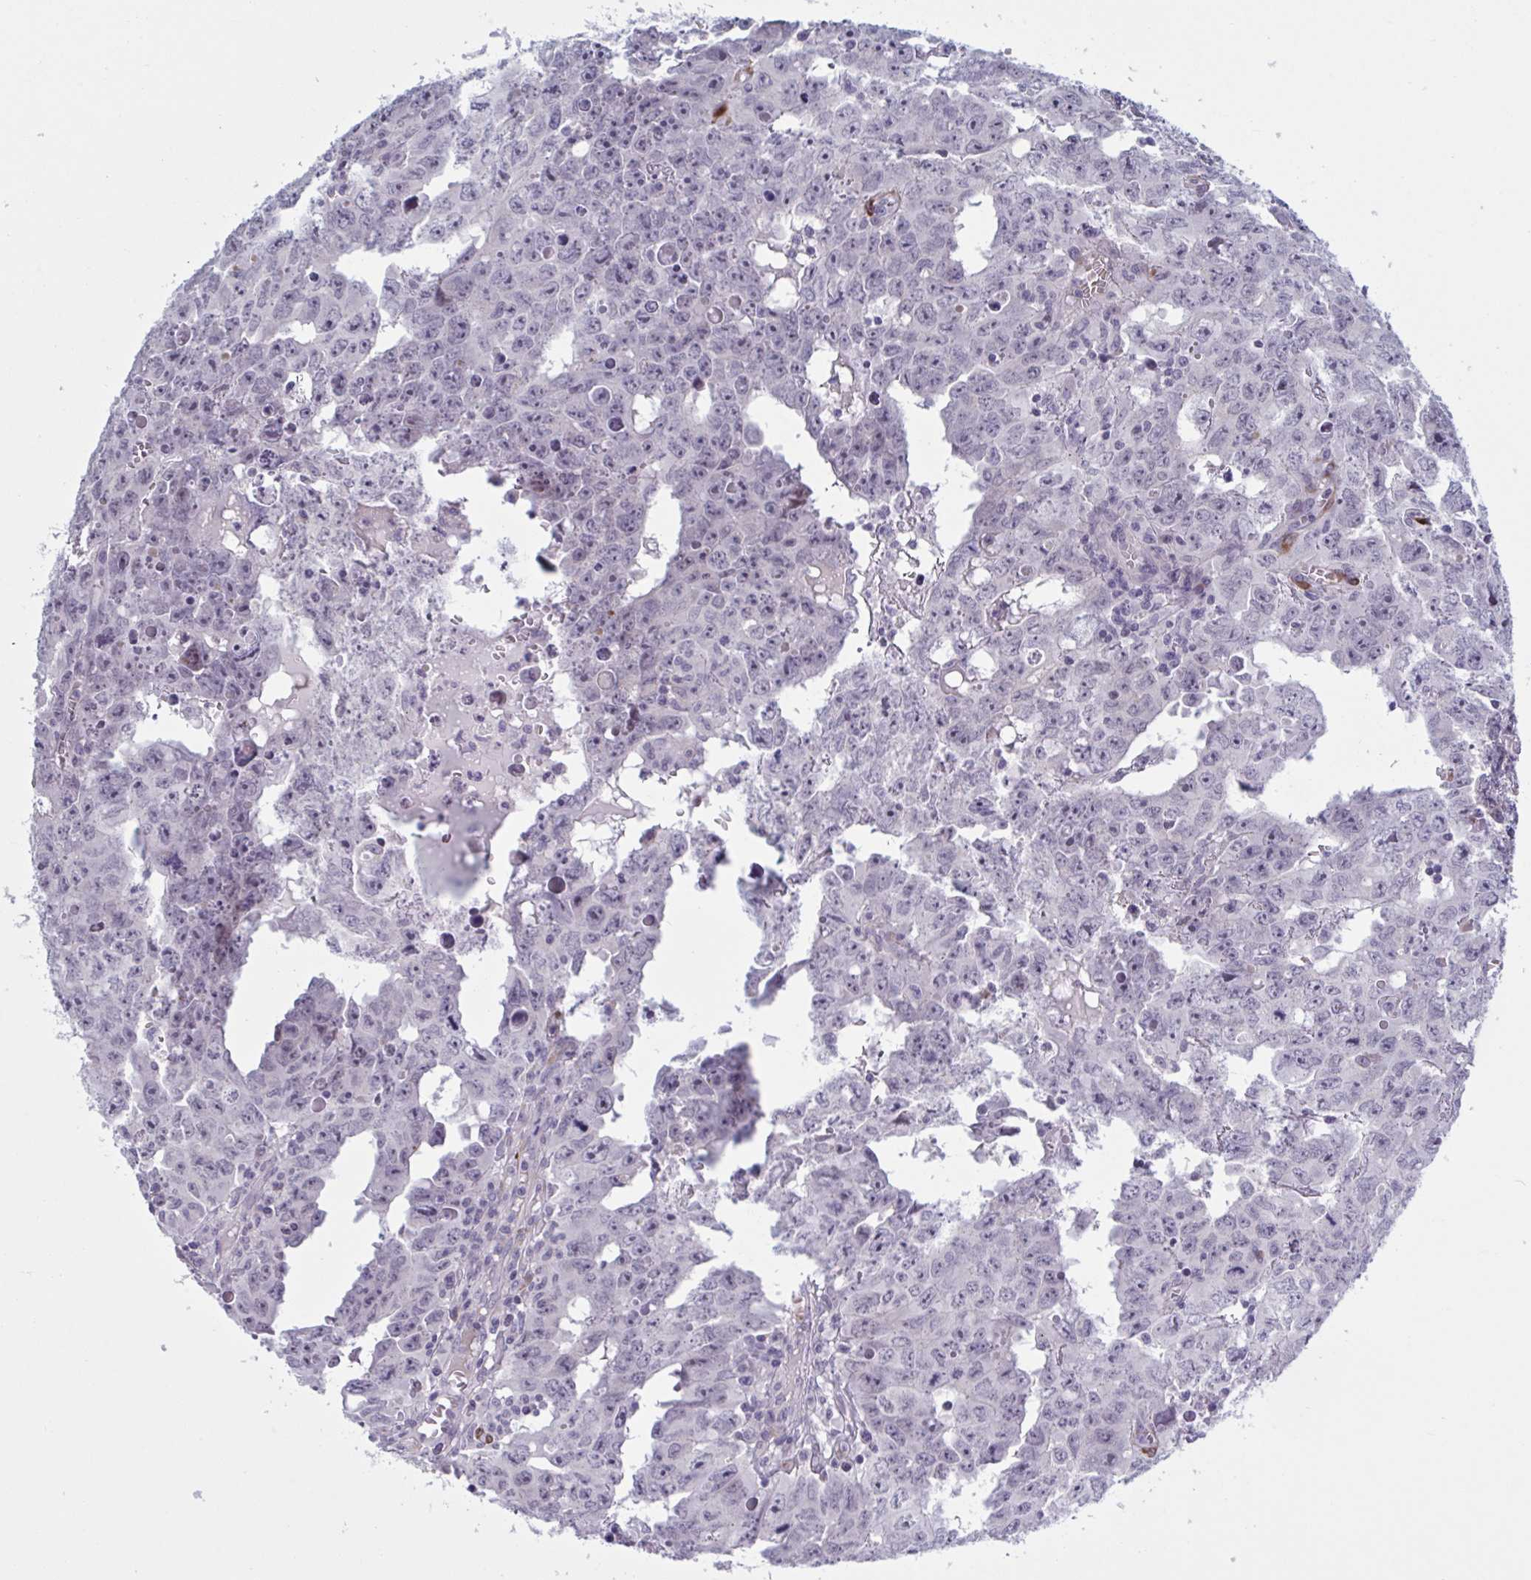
{"staining": {"intensity": "negative", "quantity": "none", "location": "none"}, "tissue": "testis cancer", "cell_type": "Tumor cells", "image_type": "cancer", "snomed": [{"axis": "morphology", "description": "Carcinoma, Embryonal, NOS"}, {"axis": "topography", "description": "Testis"}], "caption": "There is no significant expression in tumor cells of embryonal carcinoma (testis). Nuclei are stained in blue.", "gene": "HSD11B2", "patient": {"sex": "male", "age": 22}}